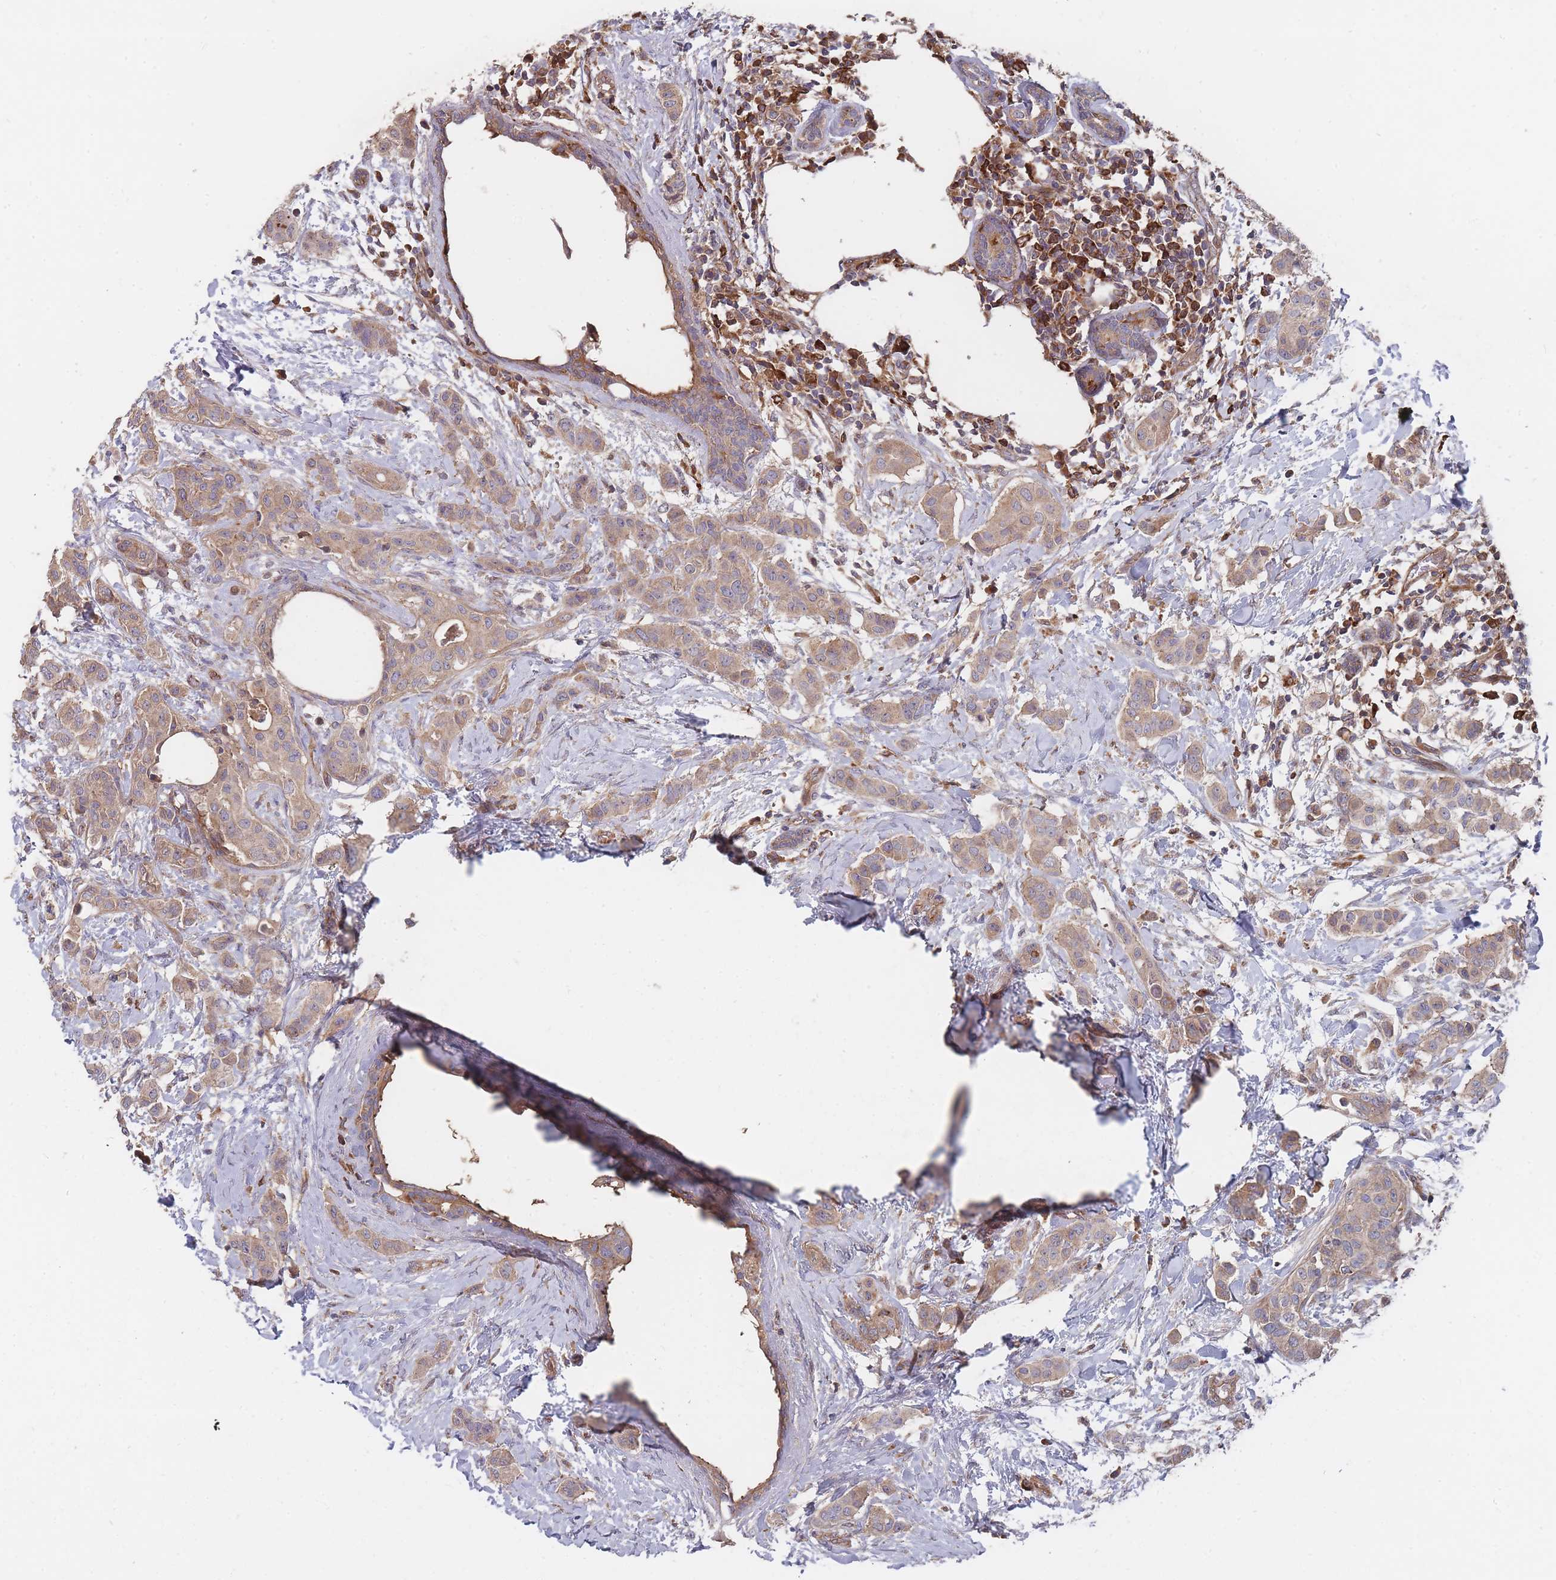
{"staining": {"intensity": "weak", "quantity": "25%-75%", "location": "cytoplasmic/membranous"}, "tissue": "breast cancer", "cell_type": "Tumor cells", "image_type": "cancer", "snomed": [{"axis": "morphology", "description": "Duct carcinoma"}, {"axis": "topography", "description": "Breast"}], "caption": "Breast cancer was stained to show a protein in brown. There is low levels of weak cytoplasmic/membranous expression in approximately 25%-75% of tumor cells. The protein of interest is stained brown, and the nuclei are stained in blue (DAB IHC with brightfield microscopy, high magnification).", "gene": "THSD7B", "patient": {"sex": "female", "age": 40}}